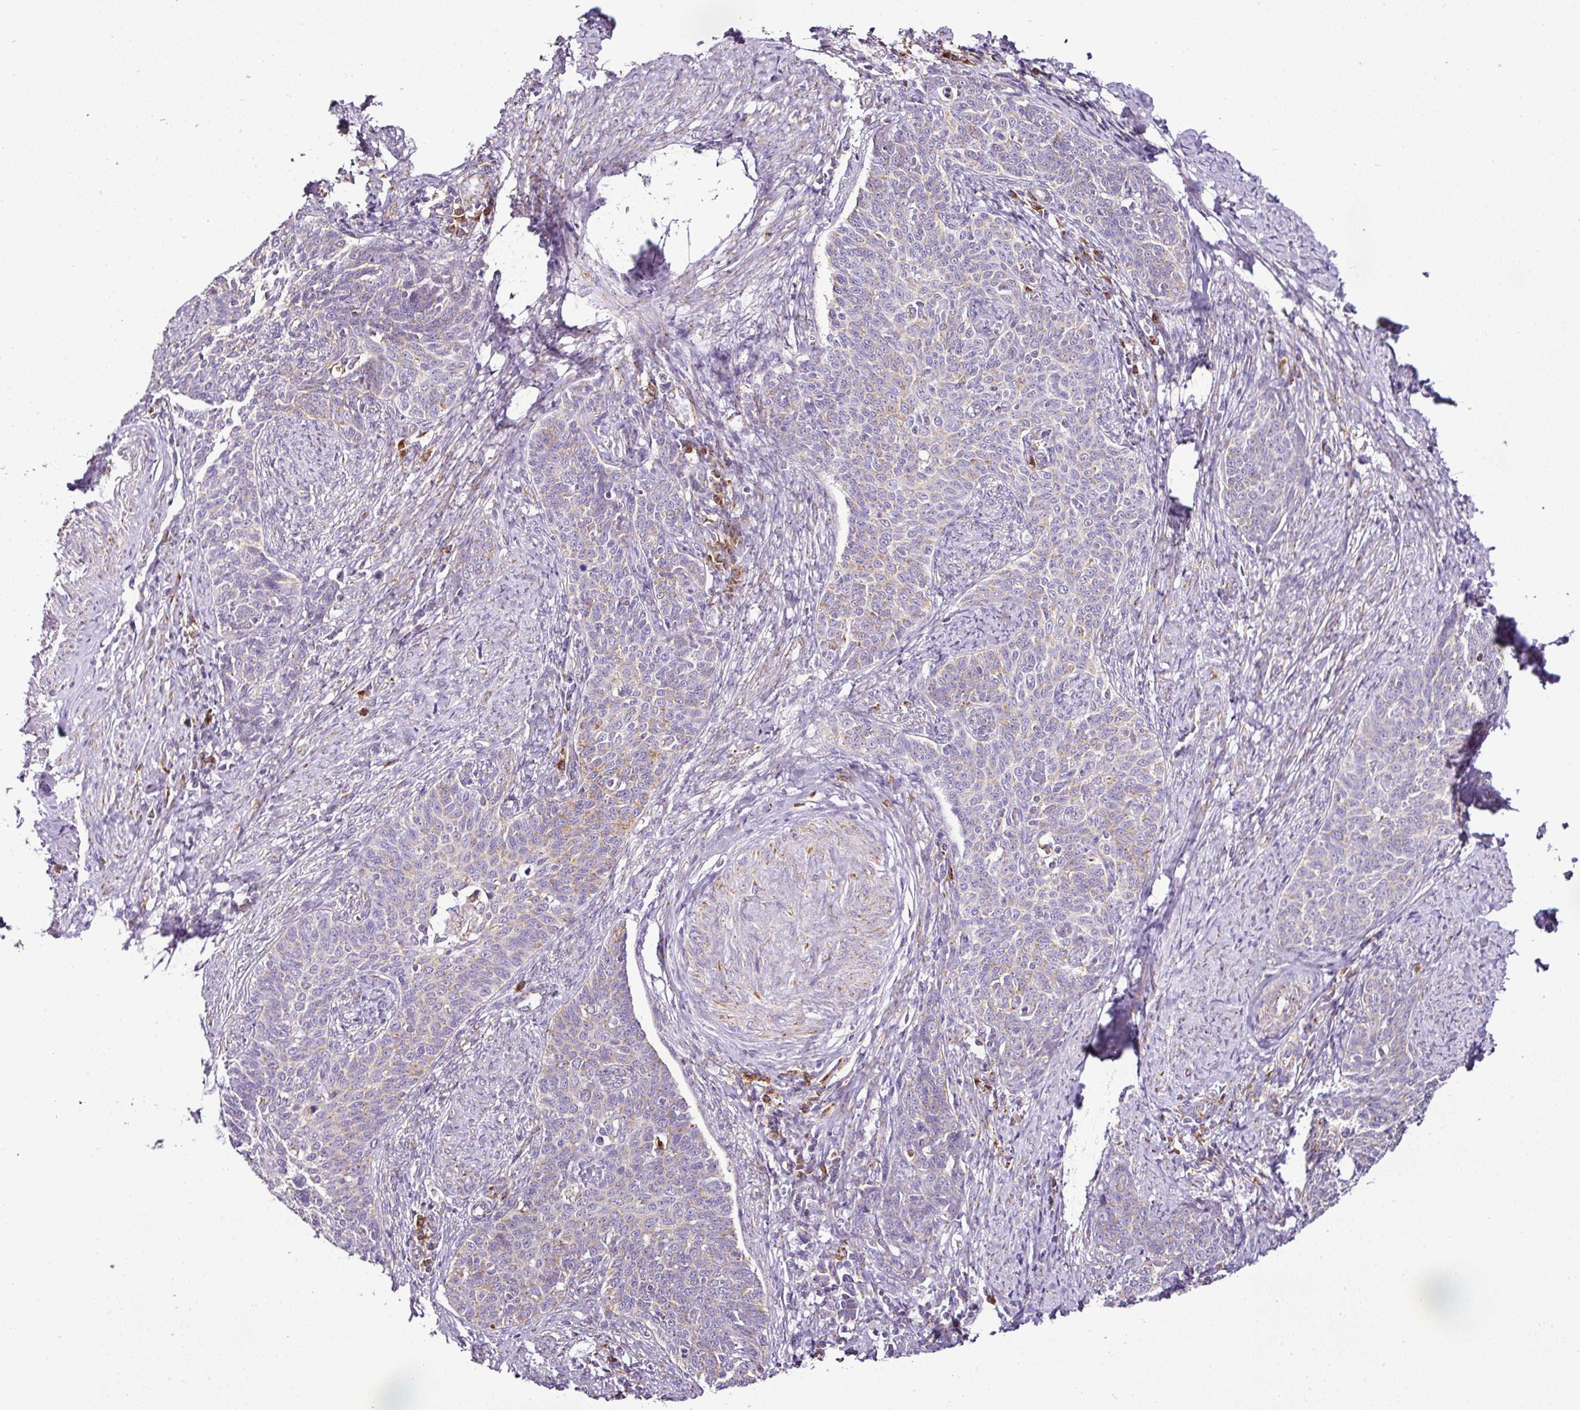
{"staining": {"intensity": "weak", "quantity": "25%-75%", "location": "cytoplasmic/membranous"}, "tissue": "cervical cancer", "cell_type": "Tumor cells", "image_type": "cancer", "snomed": [{"axis": "morphology", "description": "Squamous cell carcinoma, NOS"}, {"axis": "topography", "description": "Cervix"}], "caption": "This histopathology image demonstrates IHC staining of cervical cancer, with low weak cytoplasmic/membranous positivity in about 25%-75% of tumor cells.", "gene": "DPAGT1", "patient": {"sex": "female", "age": 39}}